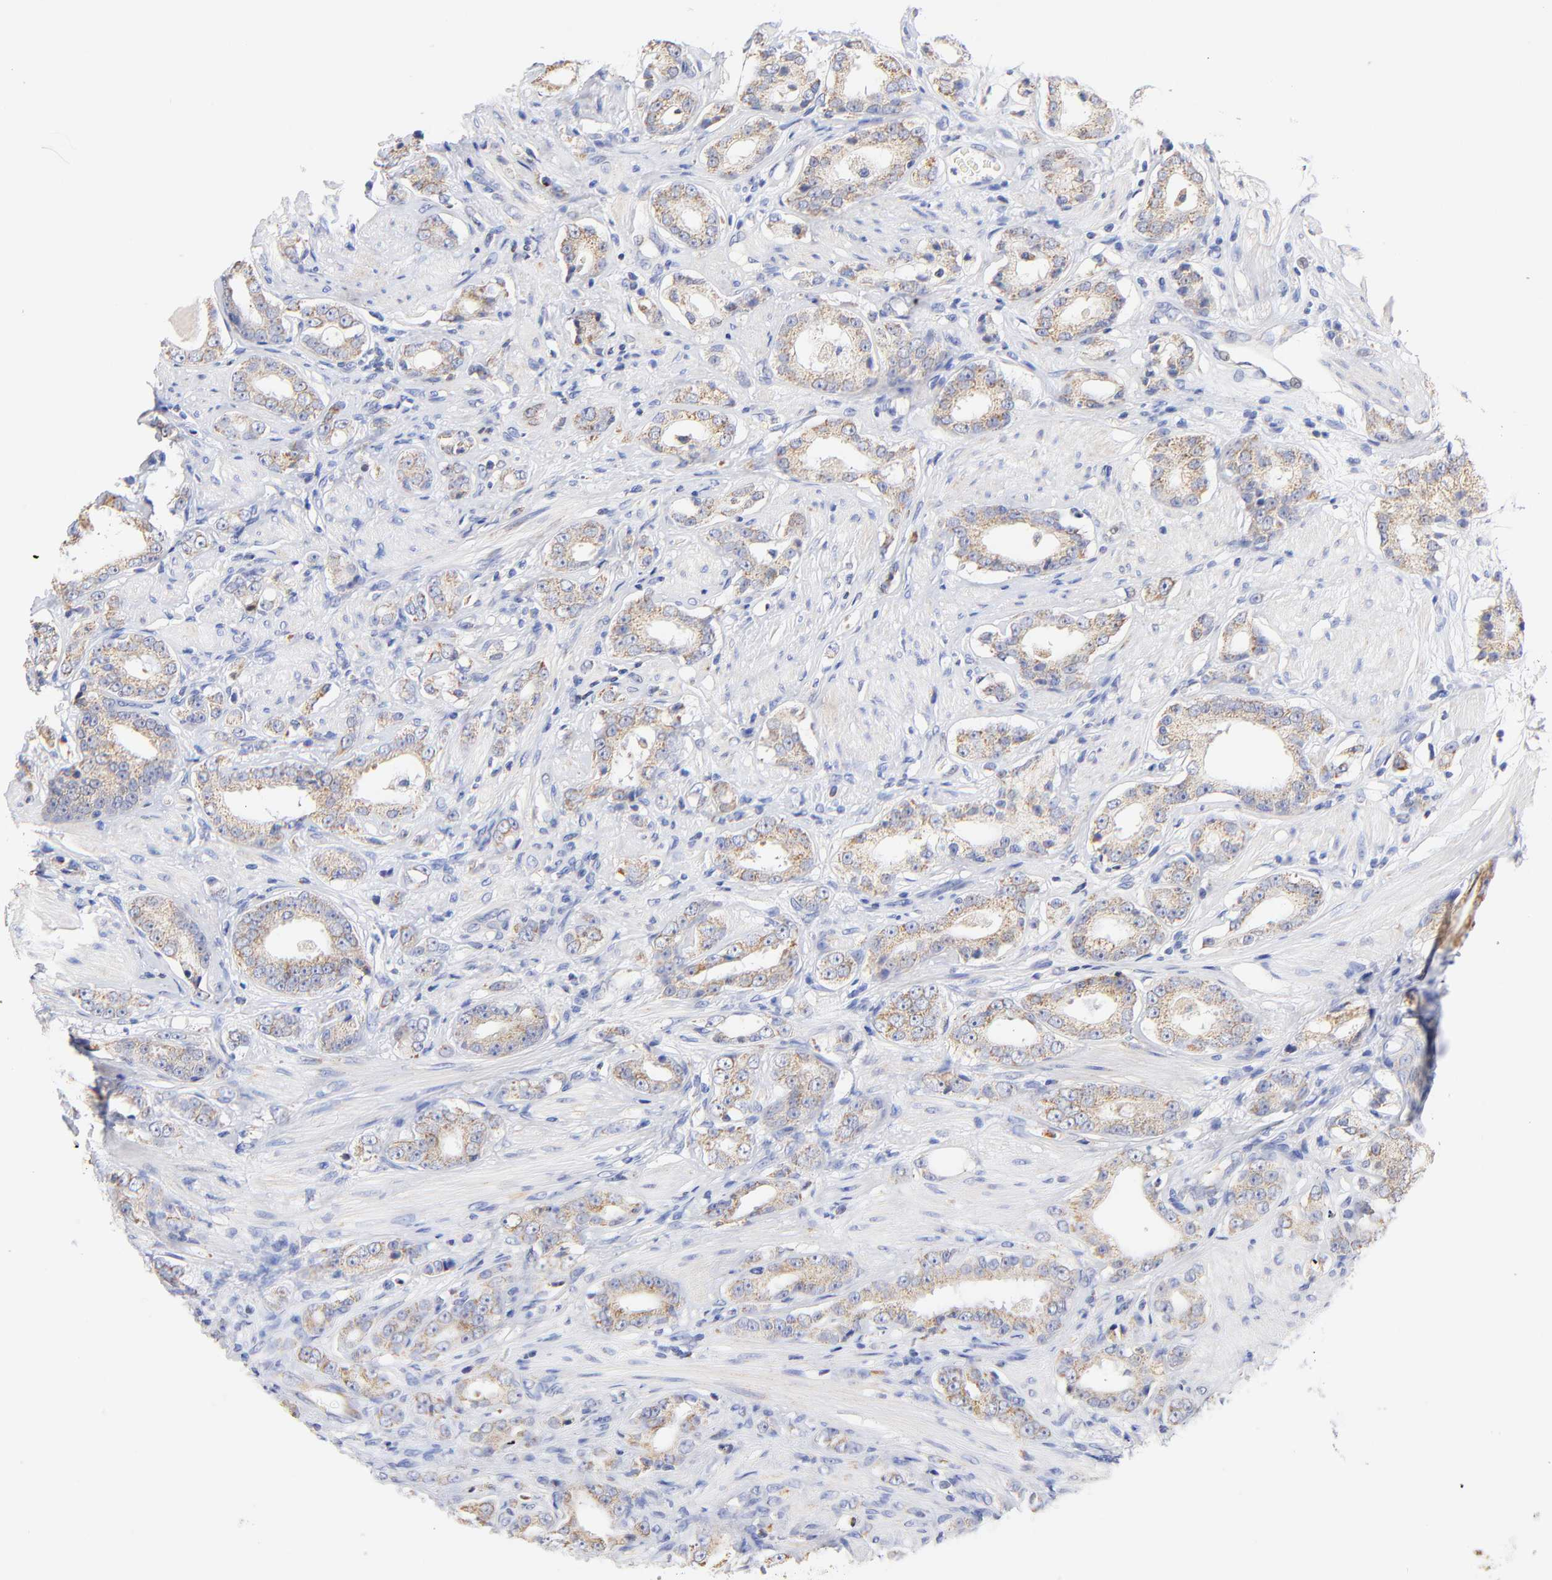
{"staining": {"intensity": "weak", "quantity": ">75%", "location": "cytoplasmic/membranous"}, "tissue": "prostate cancer", "cell_type": "Tumor cells", "image_type": "cancer", "snomed": [{"axis": "morphology", "description": "Adenocarcinoma, Medium grade"}, {"axis": "topography", "description": "Prostate"}], "caption": "Protein staining of prostate cancer (adenocarcinoma (medium-grade)) tissue reveals weak cytoplasmic/membranous positivity in about >75% of tumor cells. (Stains: DAB in brown, nuclei in blue, Microscopy: brightfield microscopy at high magnification).", "gene": "ATP5F1D", "patient": {"sex": "male", "age": 53}}